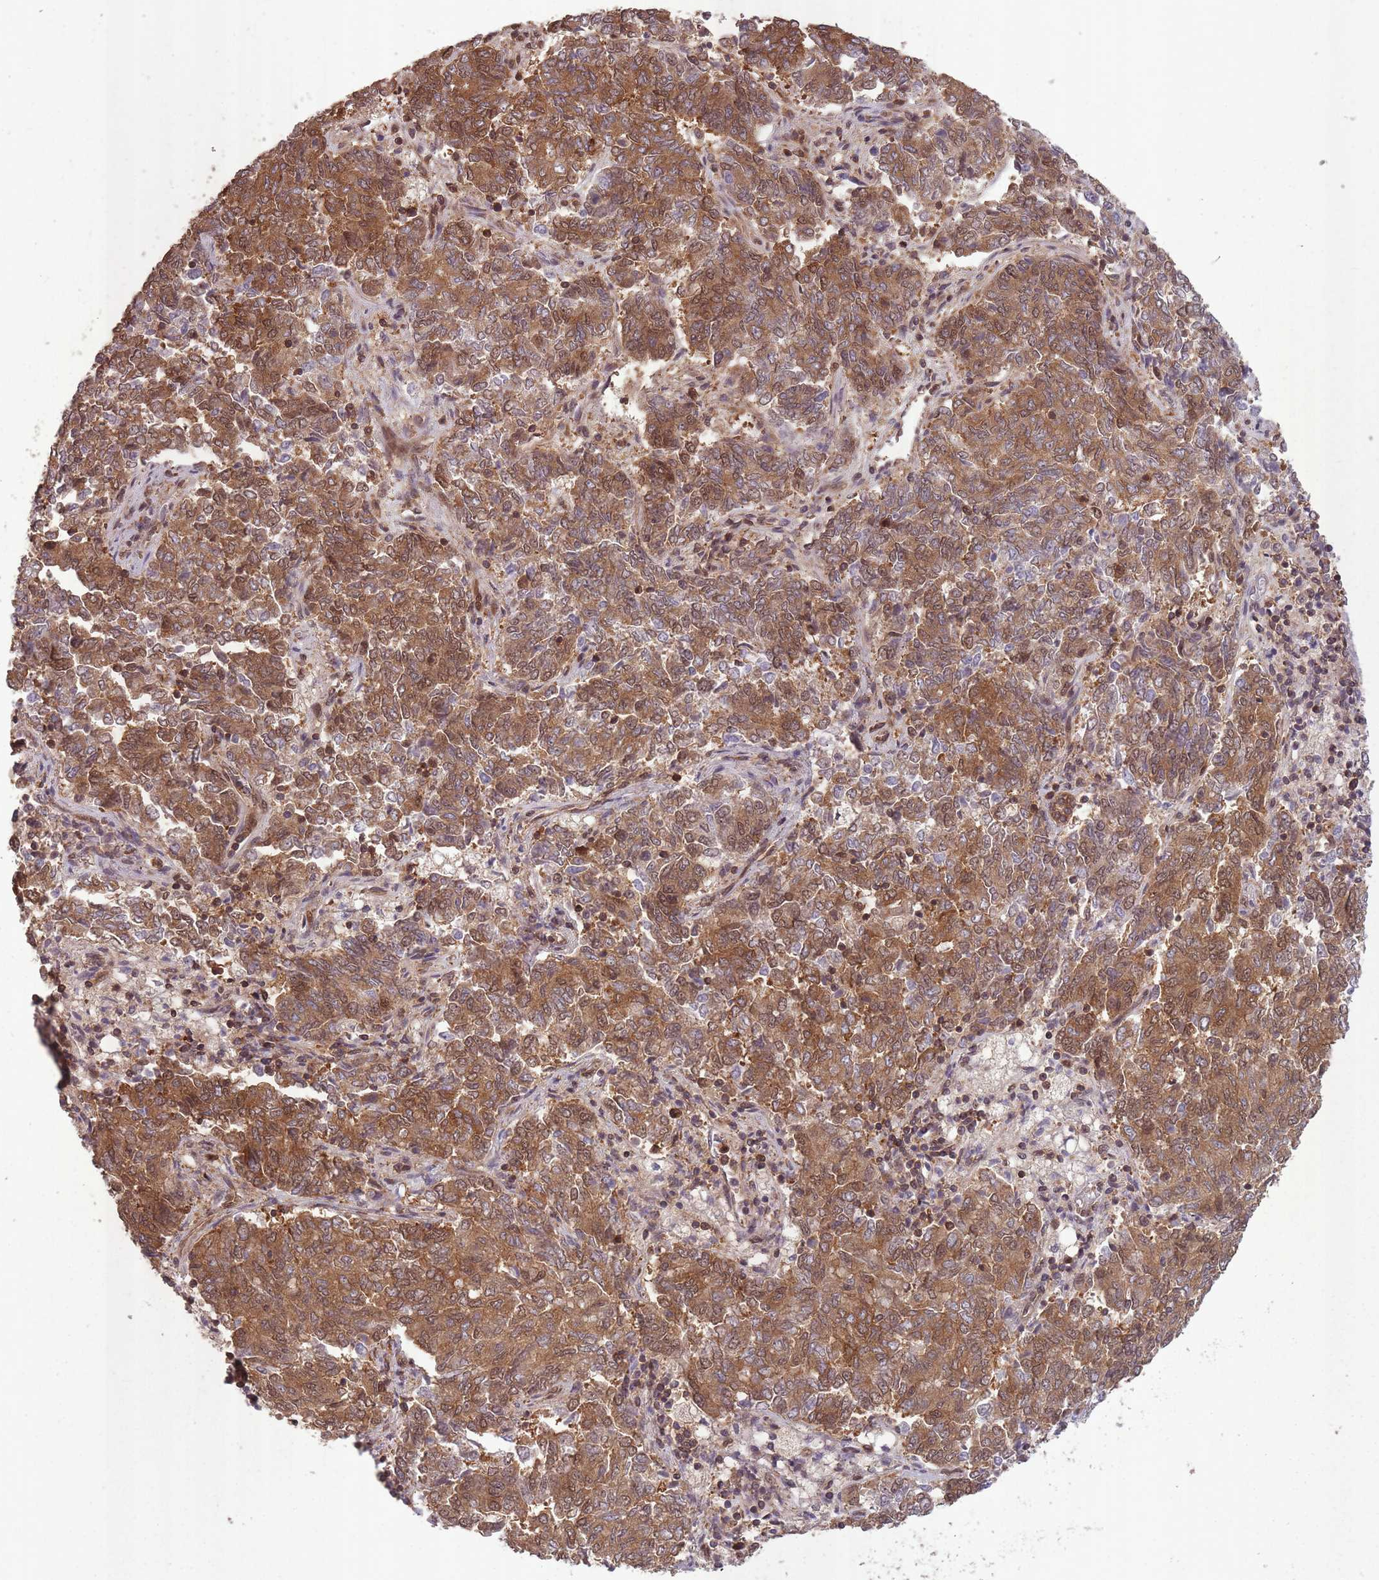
{"staining": {"intensity": "moderate", "quantity": ">75%", "location": "cytoplasmic/membranous,nuclear"}, "tissue": "endometrial cancer", "cell_type": "Tumor cells", "image_type": "cancer", "snomed": [{"axis": "morphology", "description": "Adenocarcinoma, NOS"}, {"axis": "topography", "description": "Endometrium"}], "caption": "Endometrial adenocarcinoma stained for a protein shows moderate cytoplasmic/membranous and nuclear positivity in tumor cells. Using DAB (3,3'-diaminobenzidine) (brown) and hematoxylin (blue) stains, captured at high magnification using brightfield microscopy.", "gene": "PPP6R3", "patient": {"sex": "female", "age": 80}}